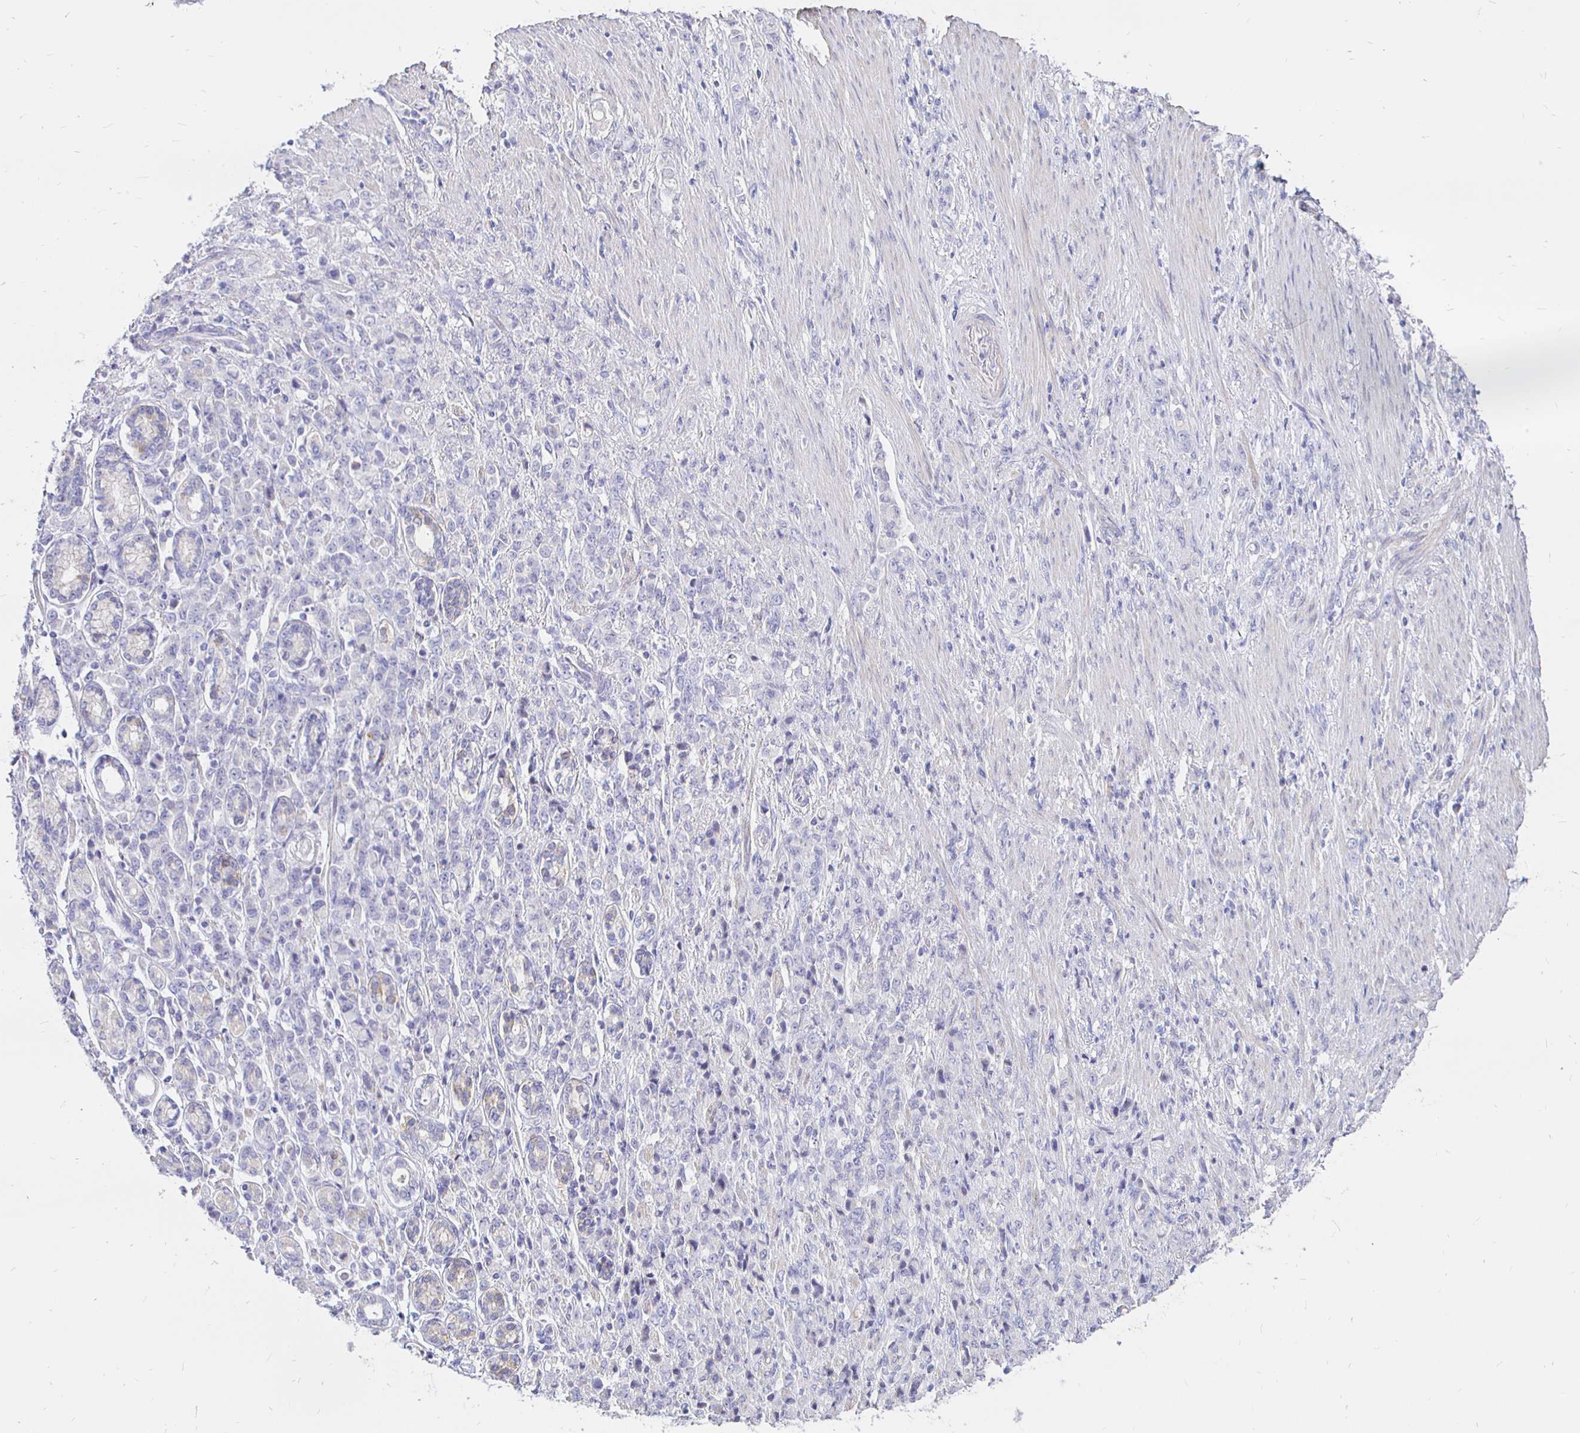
{"staining": {"intensity": "negative", "quantity": "none", "location": "none"}, "tissue": "stomach cancer", "cell_type": "Tumor cells", "image_type": "cancer", "snomed": [{"axis": "morphology", "description": "Adenocarcinoma, NOS"}, {"axis": "topography", "description": "Stomach"}], "caption": "Immunohistochemical staining of stomach cancer demonstrates no significant expression in tumor cells. Brightfield microscopy of IHC stained with DAB (brown) and hematoxylin (blue), captured at high magnification.", "gene": "NECAB1", "patient": {"sex": "female", "age": 79}}